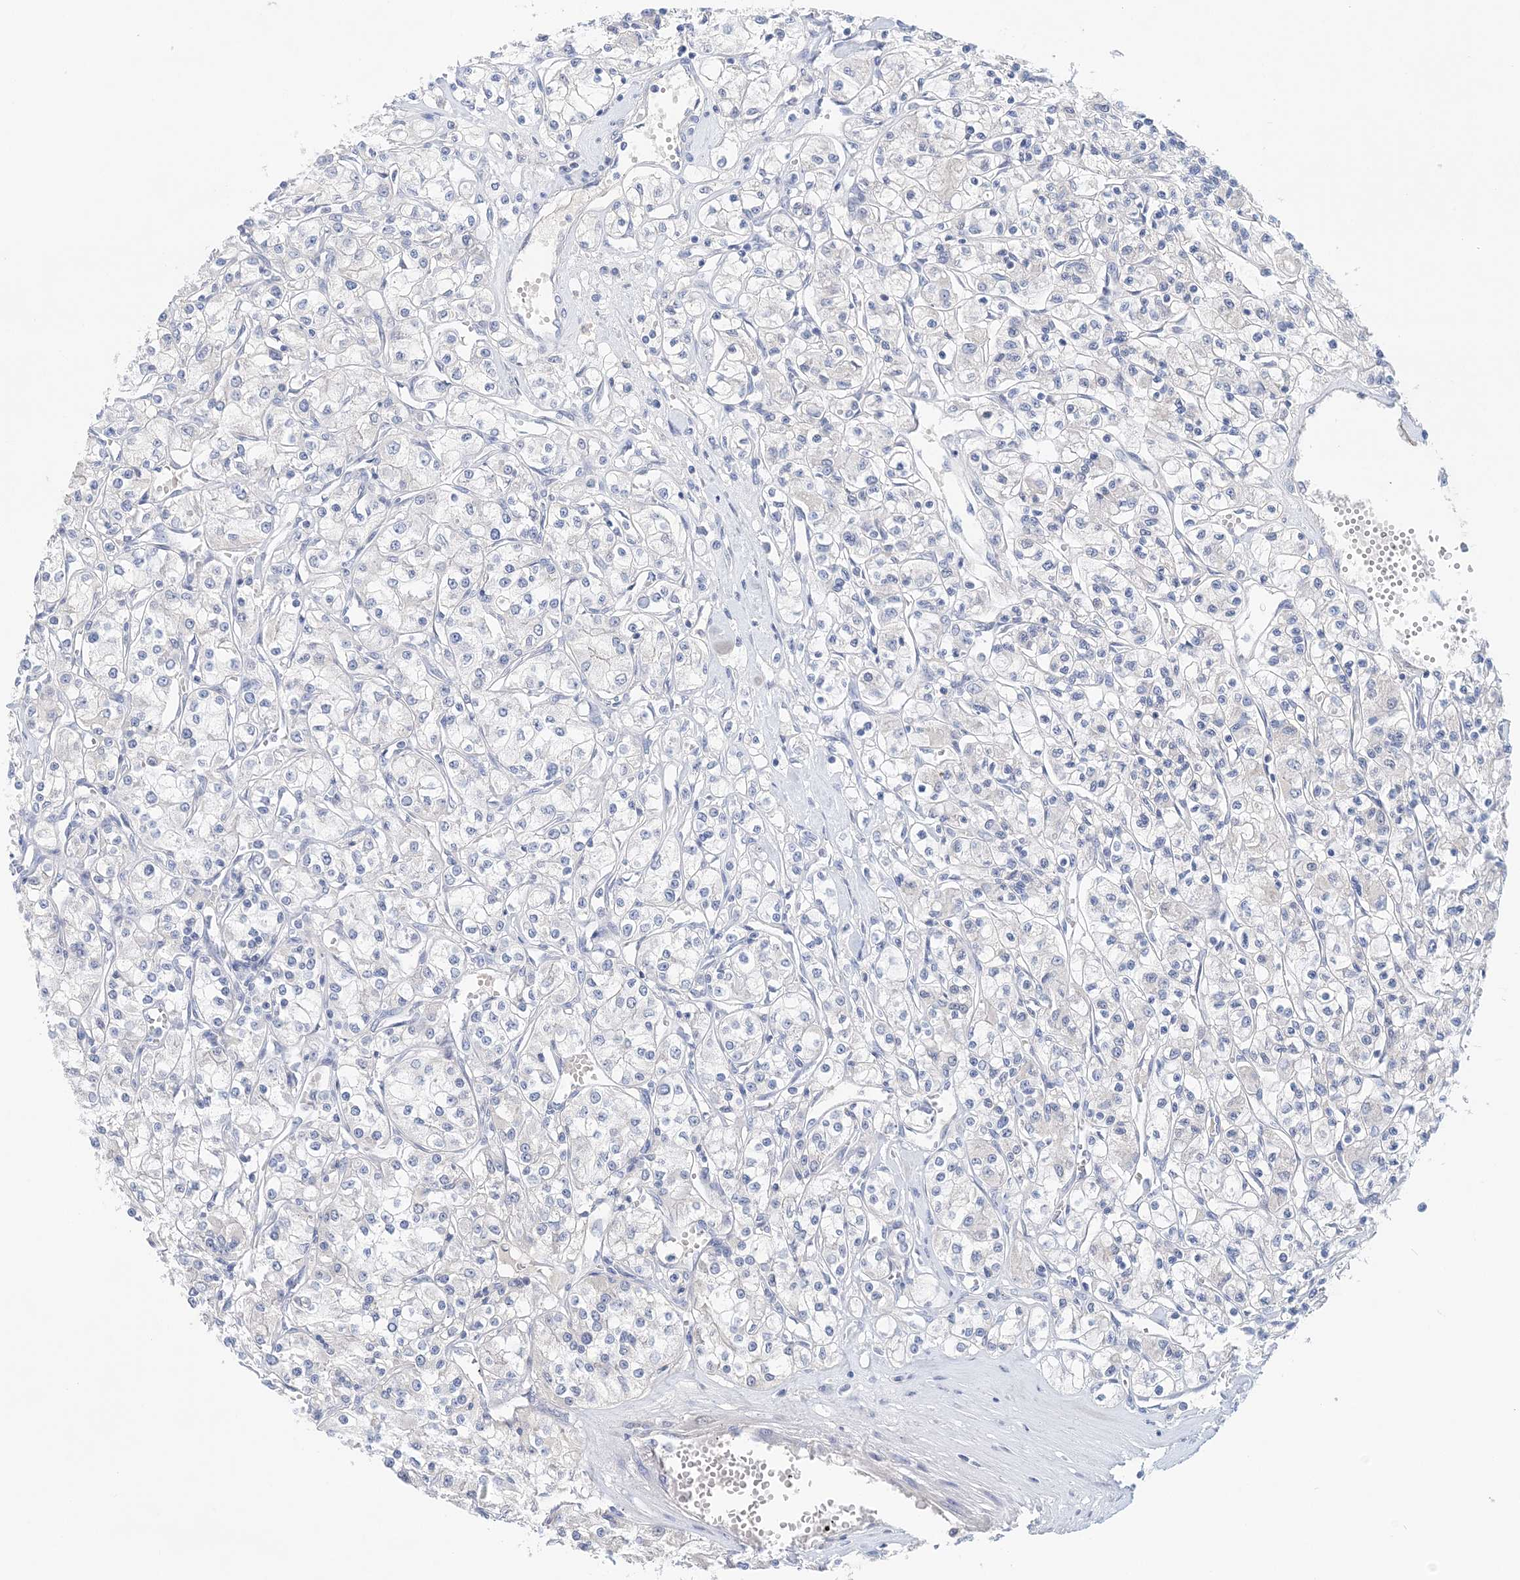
{"staining": {"intensity": "negative", "quantity": "none", "location": "none"}, "tissue": "renal cancer", "cell_type": "Tumor cells", "image_type": "cancer", "snomed": [{"axis": "morphology", "description": "Adenocarcinoma, NOS"}, {"axis": "topography", "description": "Kidney"}], "caption": "Immunohistochemistry (IHC) image of renal cancer stained for a protein (brown), which exhibits no positivity in tumor cells.", "gene": "LRRIQ4", "patient": {"sex": "female", "age": 59}}